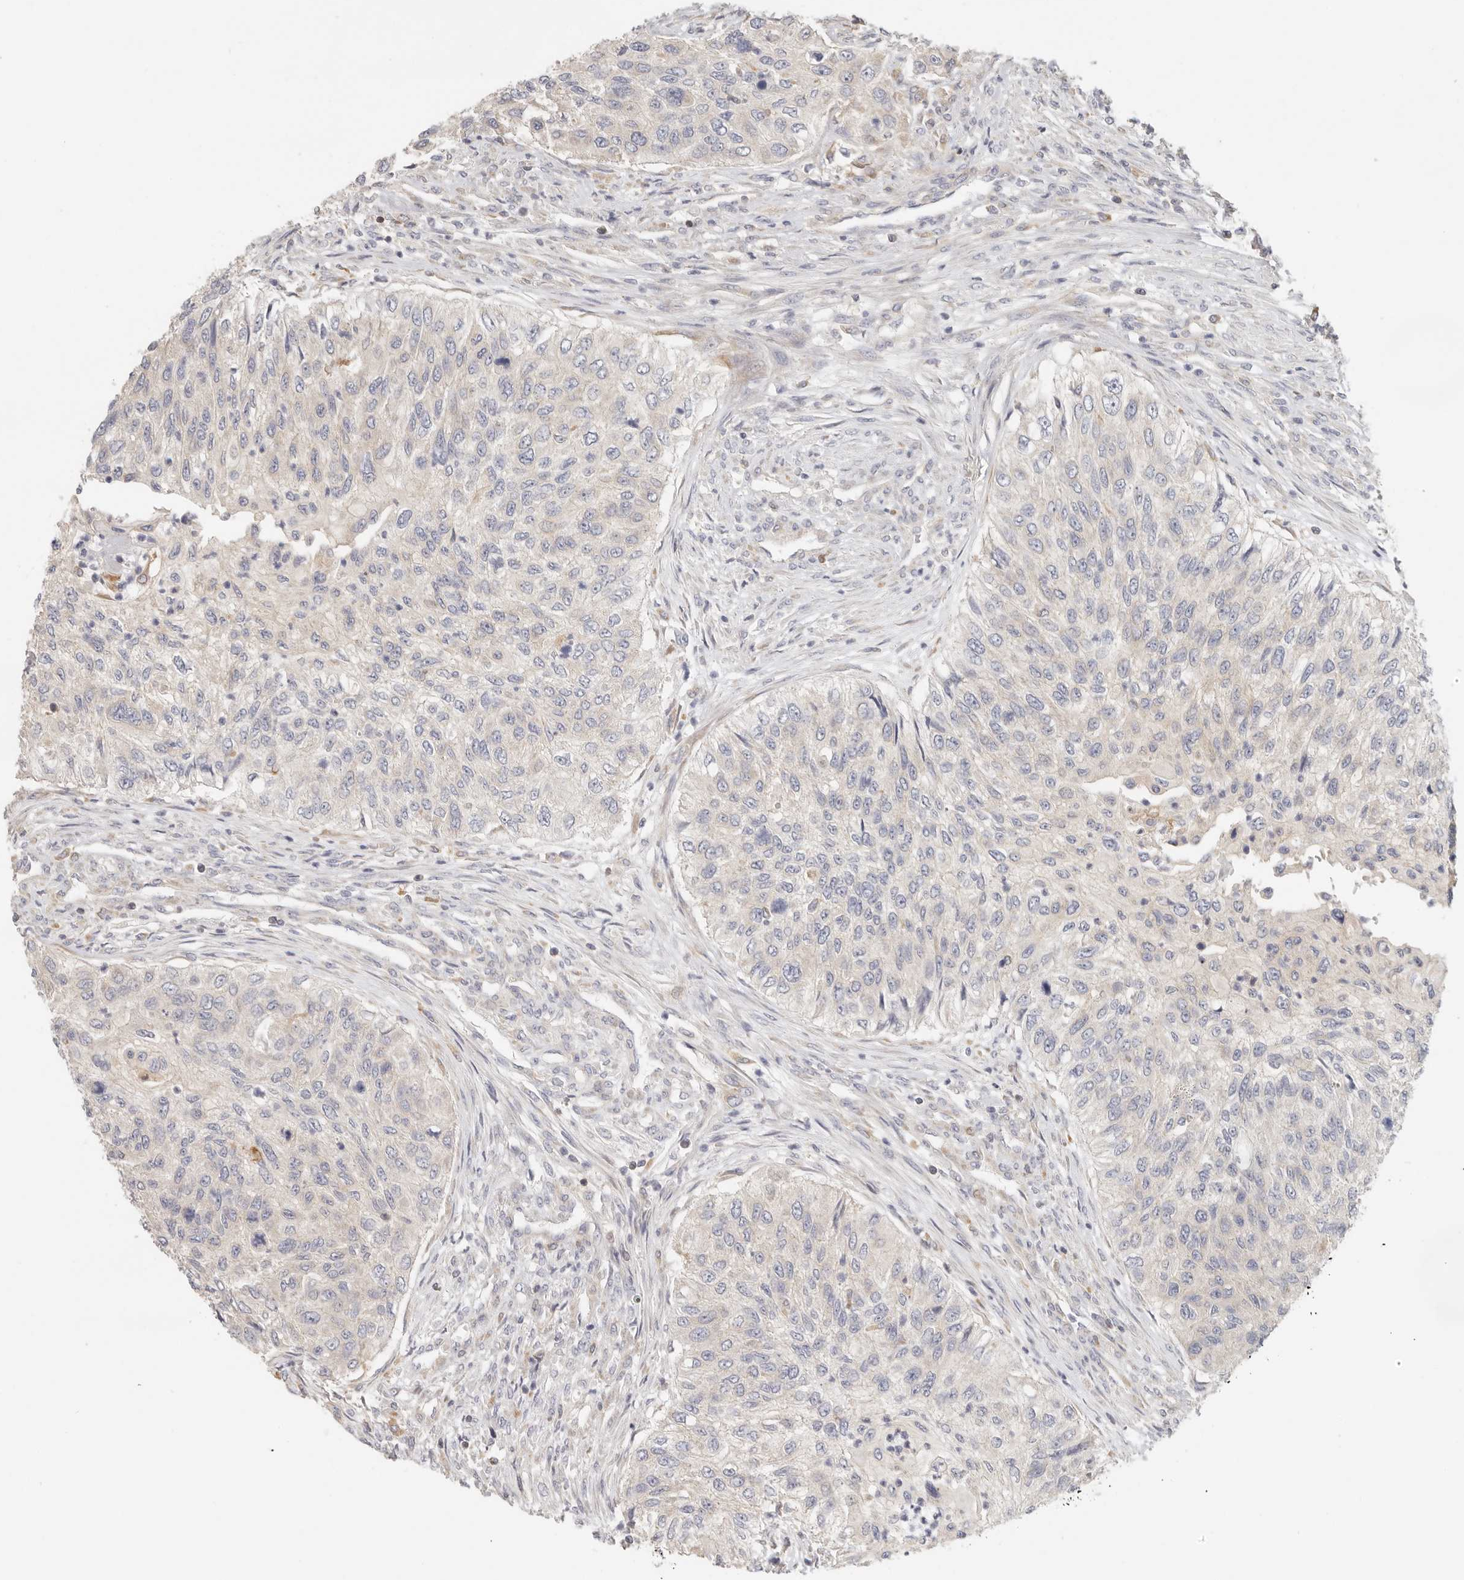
{"staining": {"intensity": "negative", "quantity": "none", "location": "none"}, "tissue": "urothelial cancer", "cell_type": "Tumor cells", "image_type": "cancer", "snomed": [{"axis": "morphology", "description": "Urothelial carcinoma, High grade"}, {"axis": "topography", "description": "Urinary bladder"}], "caption": "DAB immunohistochemical staining of human urothelial carcinoma (high-grade) reveals no significant expression in tumor cells.", "gene": "ANXA9", "patient": {"sex": "female", "age": 60}}